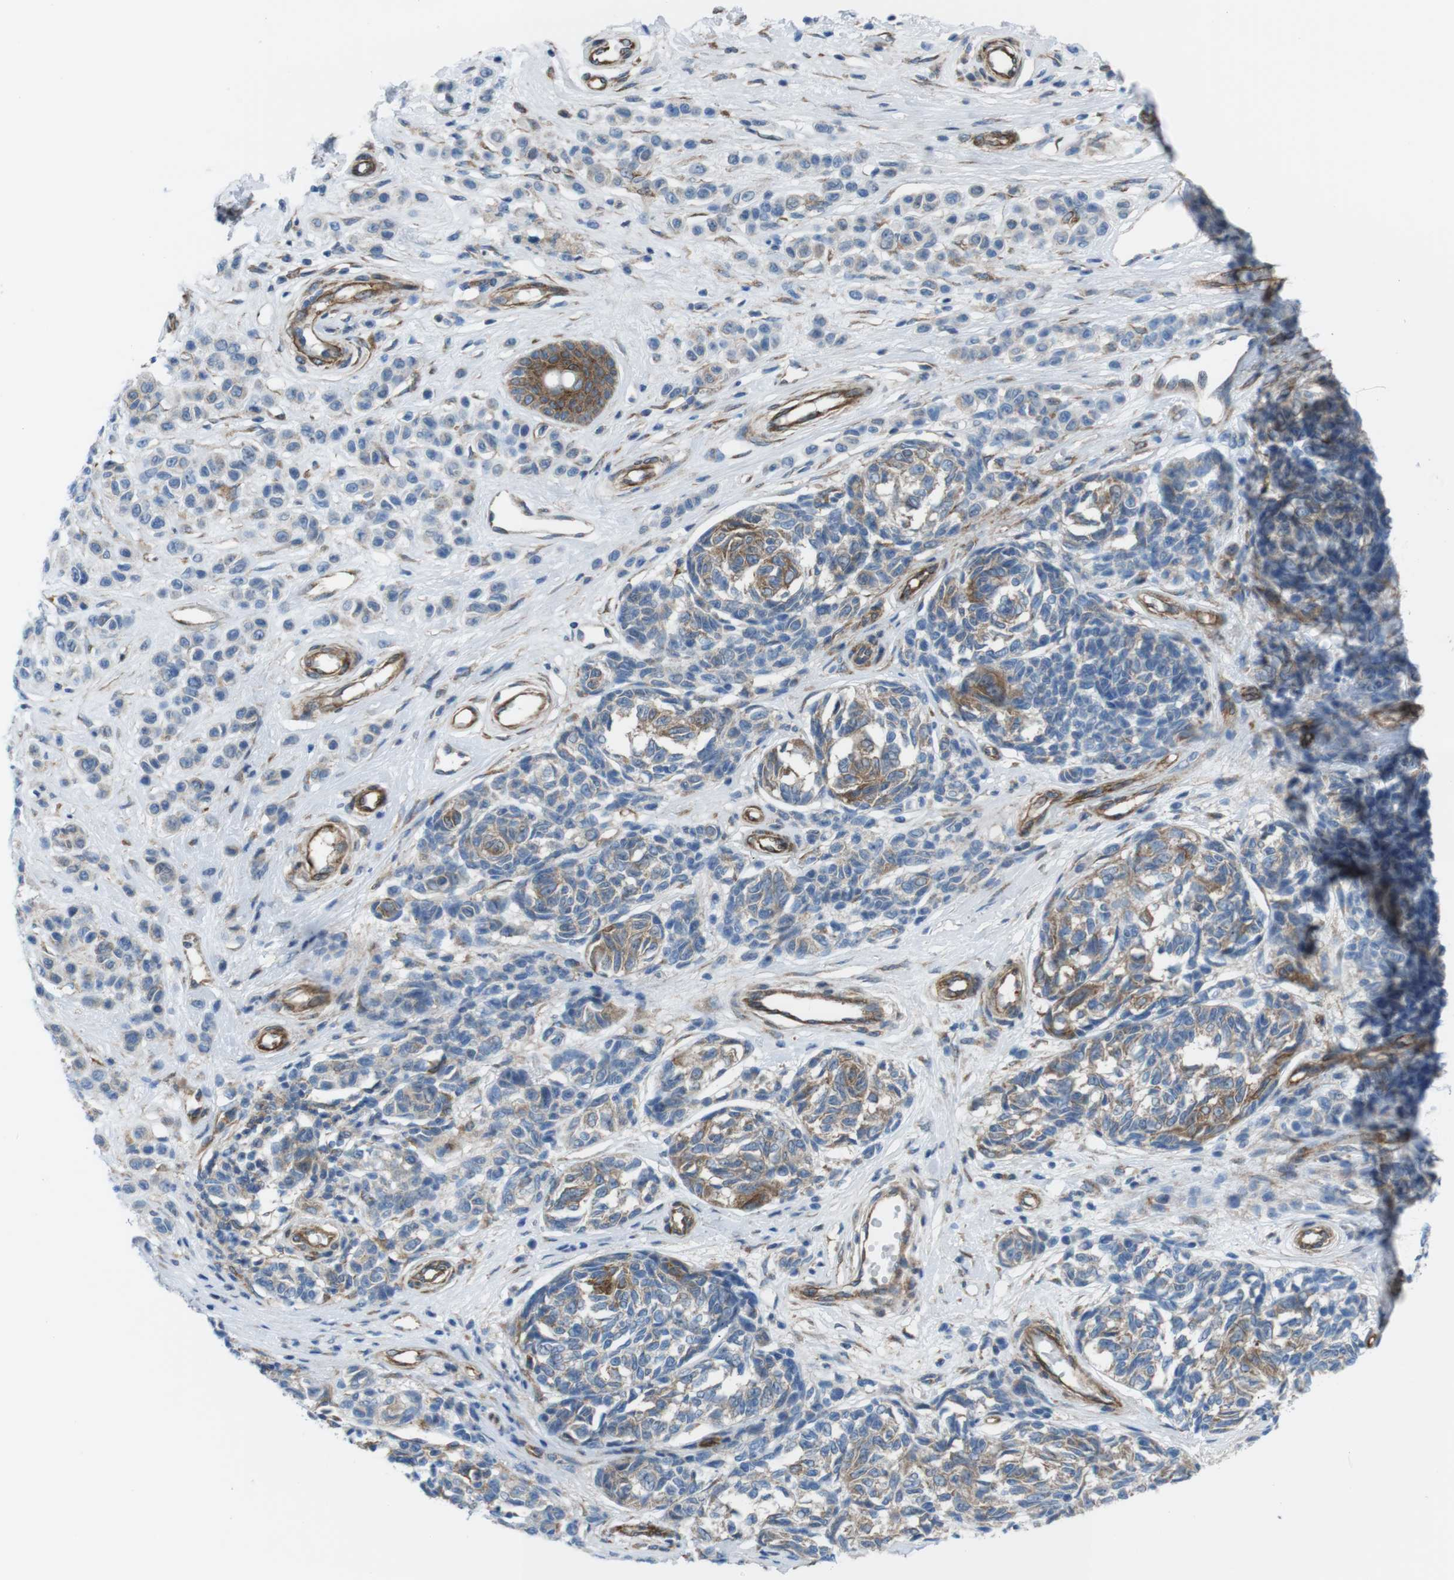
{"staining": {"intensity": "weak", "quantity": "<25%", "location": "cytoplasmic/membranous"}, "tissue": "melanoma", "cell_type": "Tumor cells", "image_type": "cancer", "snomed": [{"axis": "morphology", "description": "Malignant melanoma, NOS"}, {"axis": "topography", "description": "Skin"}], "caption": "Immunohistochemical staining of human melanoma shows no significant expression in tumor cells. (IHC, brightfield microscopy, high magnification).", "gene": "DIAPH2", "patient": {"sex": "female", "age": 64}}